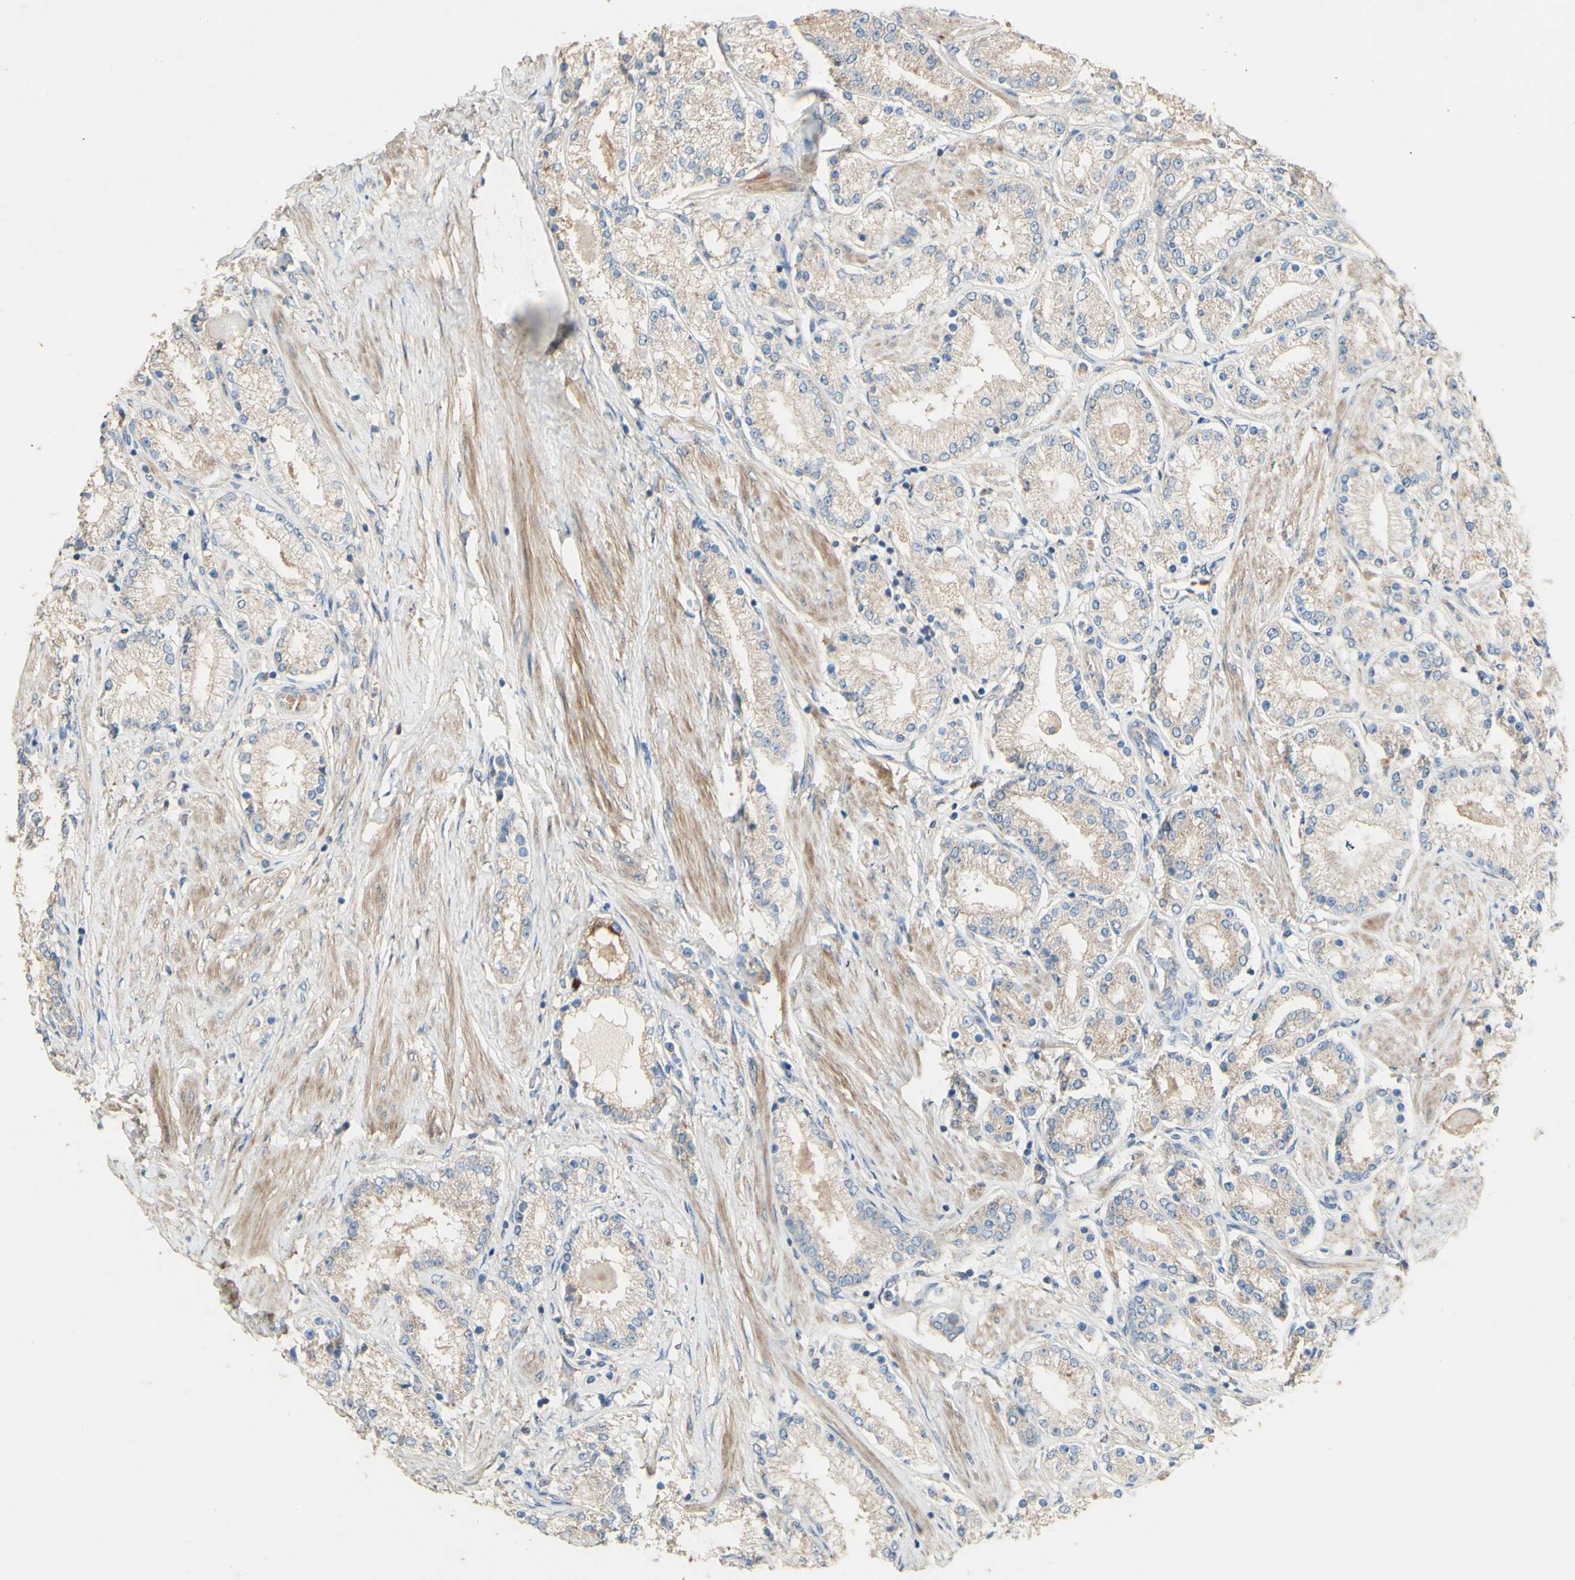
{"staining": {"intensity": "weak", "quantity": "25%-75%", "location": "cytoplasmic/membranous"}, "tissue": "prostate cancer", "cell_type": "Tumor cells", "image_type": "cancer", "snomed": [{"axis": "morphology", "description": "Adenocarcinoma, Low grade"}, {"axis": "topography", "description": "Prostate"}], "caption": "Immunohistochemistry (IHC) of human prostate adenocarcinoma (low-grade) demonstrates low levels of weak cytoplasmic/membranous positivity in approximately 25%-75% of tumor cells.", "gene": "DKK3", "patient": {"sex": "male", "age": 63}}